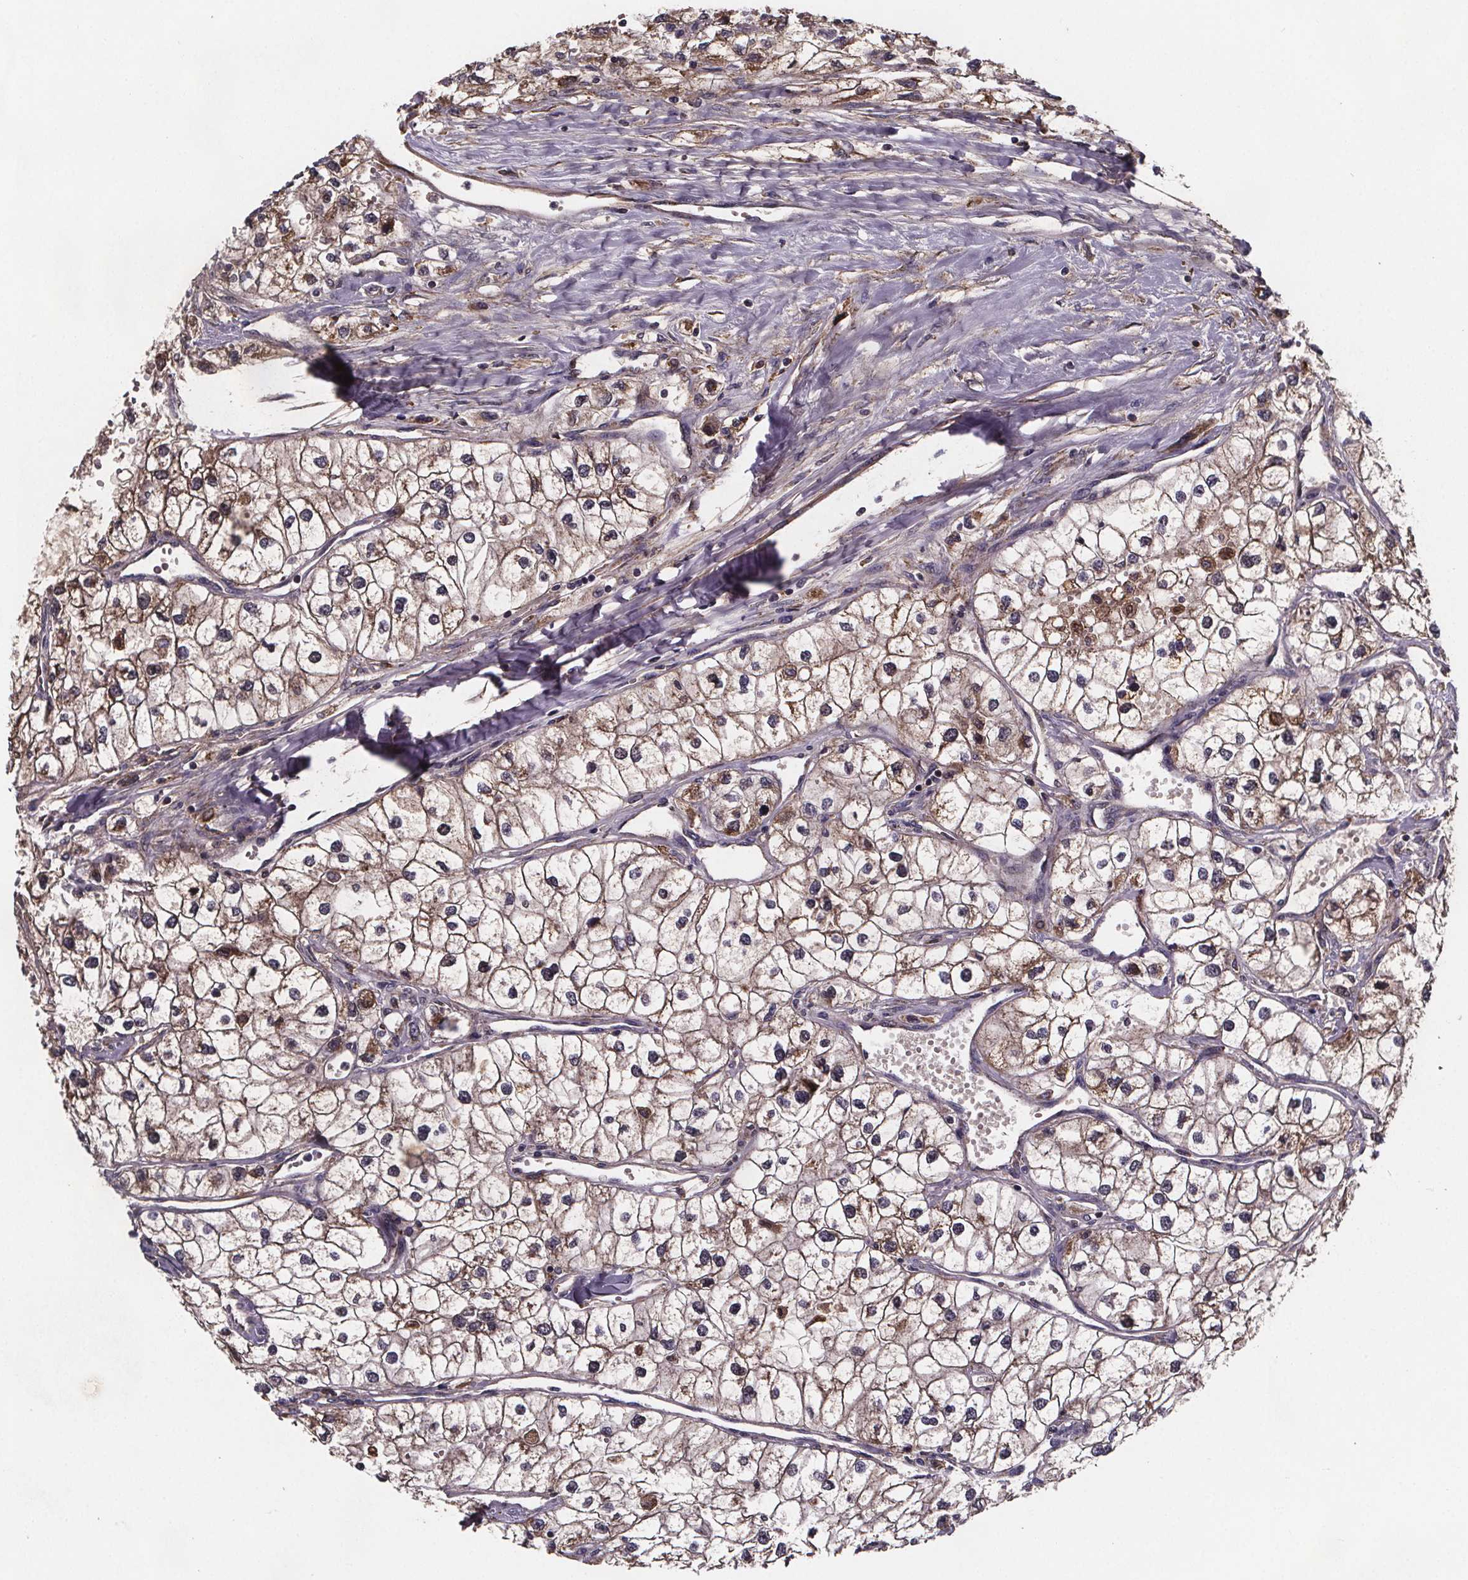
{"staining": {"intensity": "moderate", "quantity": "<25%", "location": "cytoplasmic/membranous"}, "tissue": "renal cancer", "cell_type": "Tumor cells", "image_type": "cancer", "snomed": [{"axis": "morphology", "description": "Adenocarcinoma, NOS"}, {"axis": "topography", "description": "Kidney"}], "caption": "Brown immunohistochemical staining in adenocarcinoma (renal) displays moderate cytoplasmic/membranous positivity in about <25% of tumor cells.", "gene": "FASTKD3", "patient": {"sex": "male", "age": 59}}